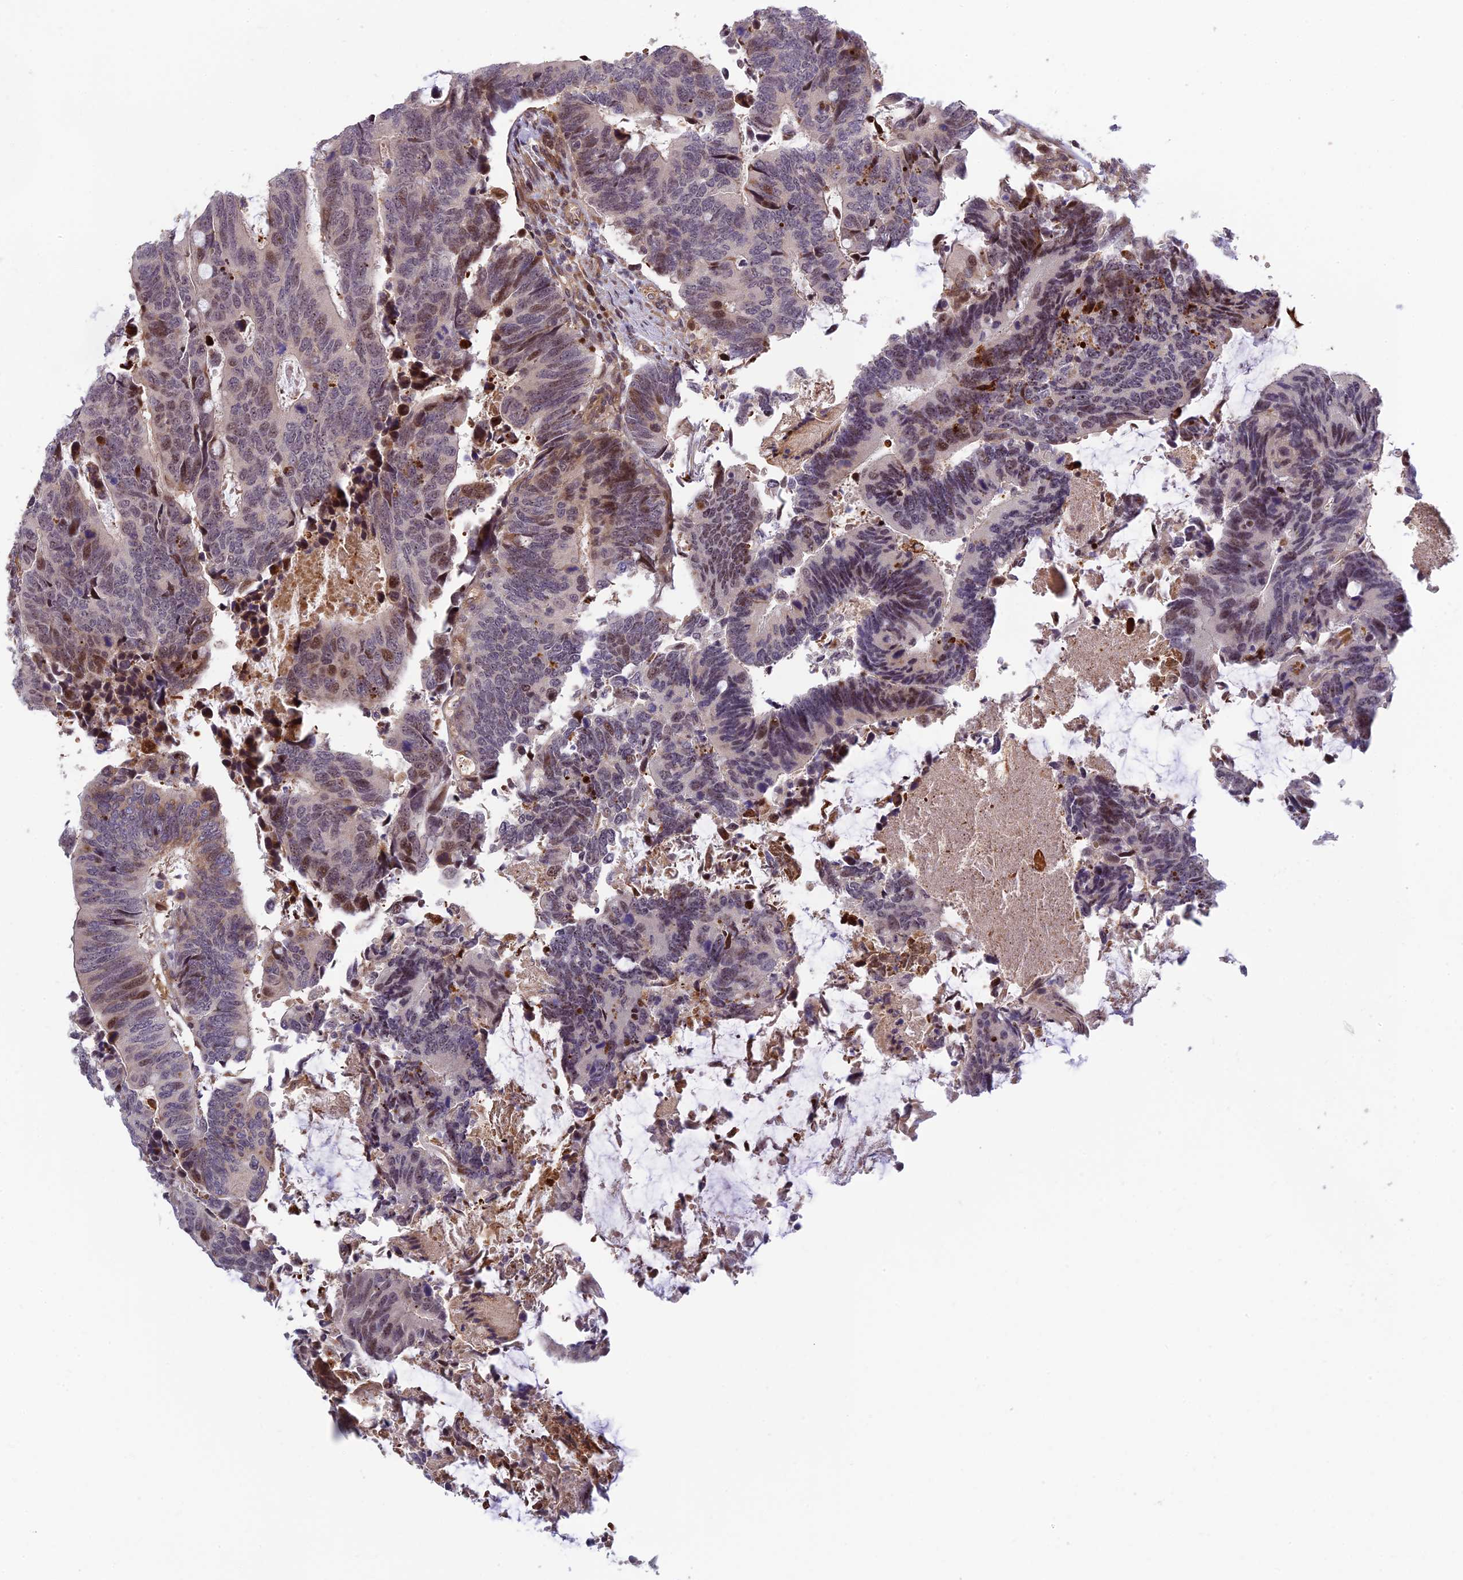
{"staining": {"intensity": "moderate", "quantity": "<25%", "location": "nuclear"}, "tissue": "colorectal cancer", "cell_type": "Tumor cells", "image_type": "cancer", "snomed": [{"axis": "morphology", "description": "Adenocarcinoma, NOS"}, {"axis": "topography", "description": "Colon"}], "caption": "Immunohistochemical staining of human adenocarcinoma (colorectal) demonstrates low levels of moderate nuclear positivity in approximately <25% of tumor cells.", "gene": "UFSP2", "patient": {"sex": "male", "age": 87}}